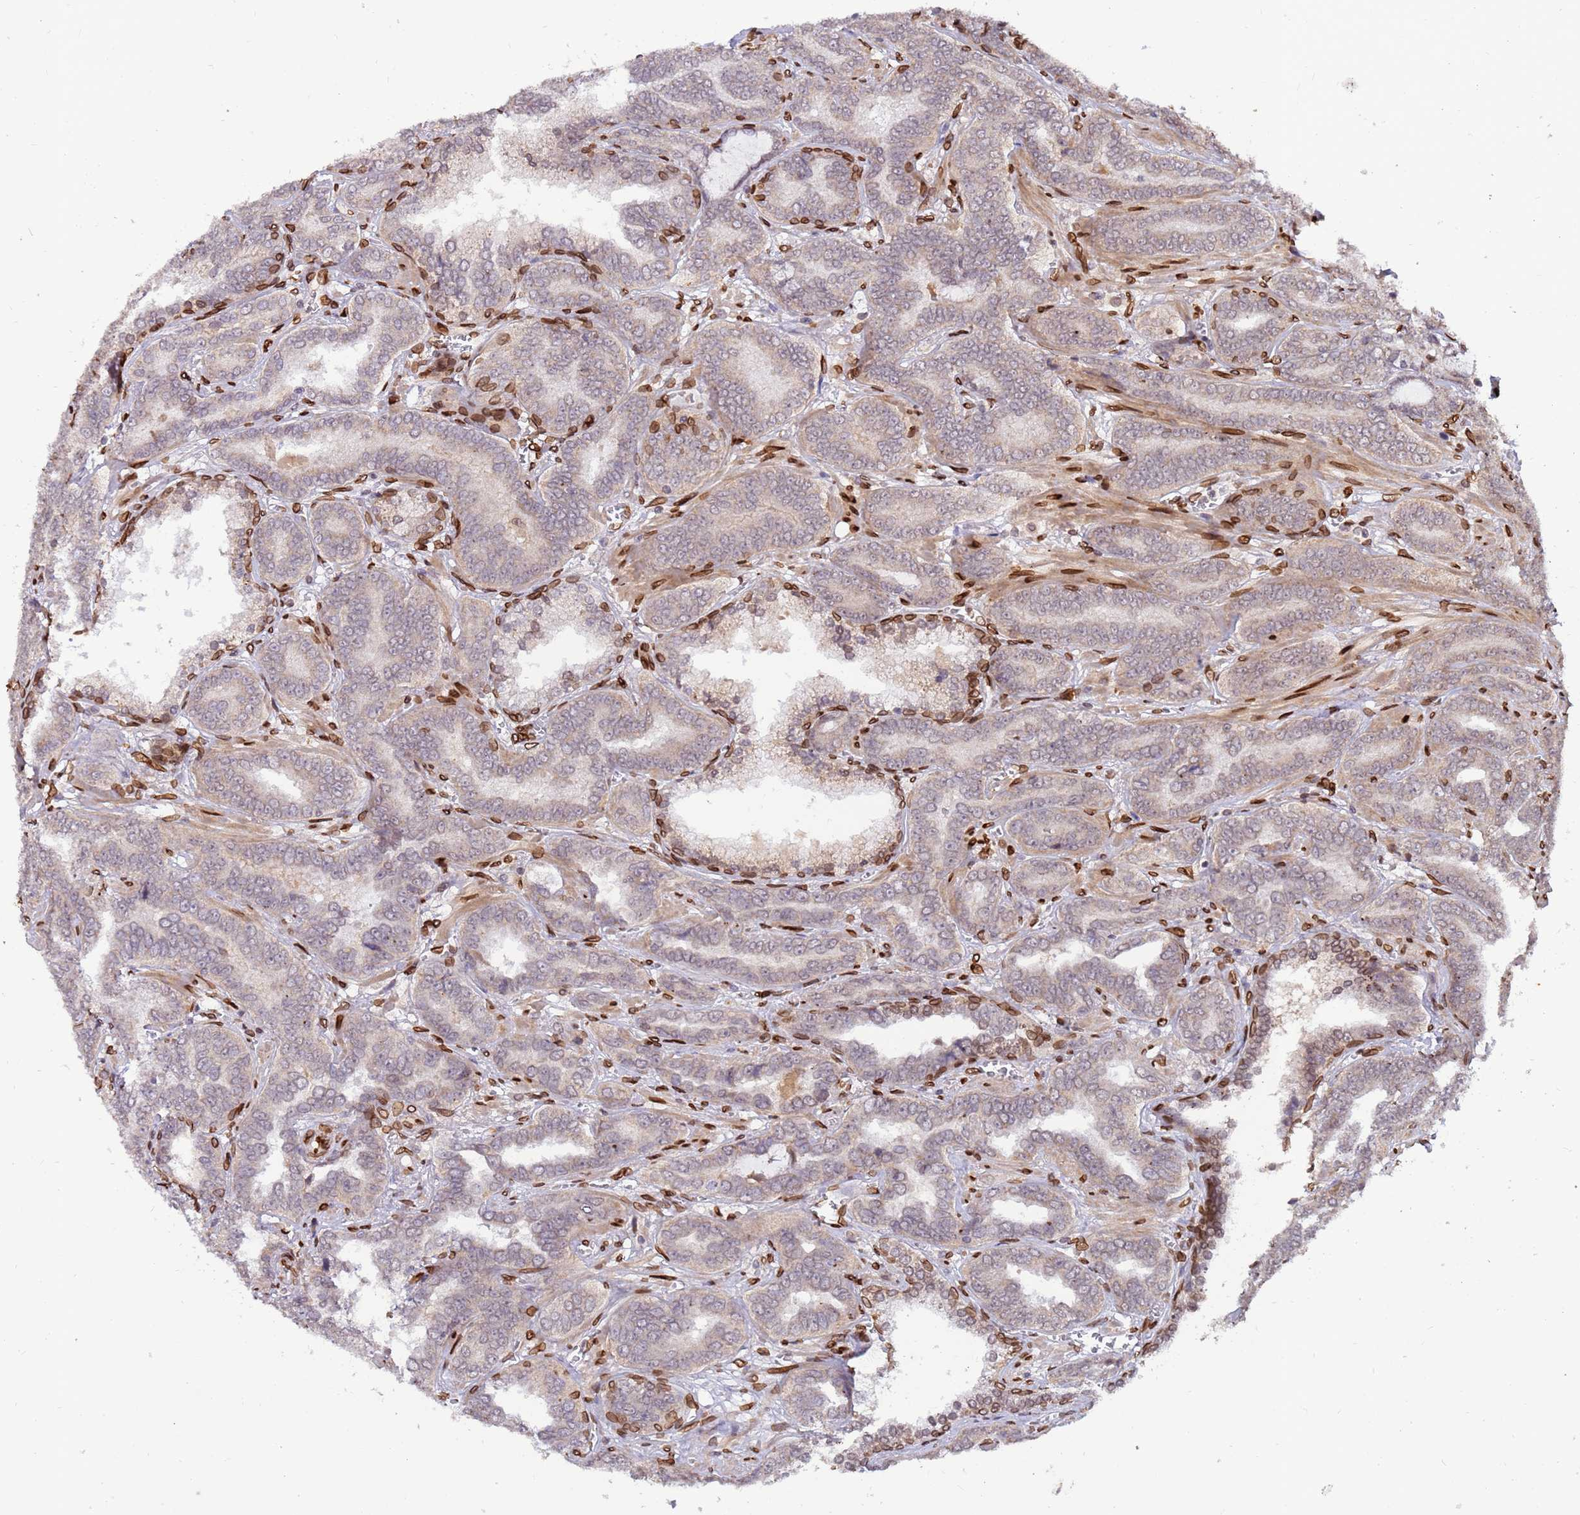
{"staining": {"intensity": "negative", "quantity": "none", "location": "none"}, "tissue": "prostate cancer", "cell_type": "Tumor cells", "image_type": "cancer", "snomed": [{"axis": "morphology", "description": "Adenocarcinoma, High grade"}, {"axis": "topography", "description": "Prostate"}], "caption": "Tumor cells show no significant protein expression in prostate cancer.", "gene": "GPR135", "patient": {"sex": "male", "age": 67}}